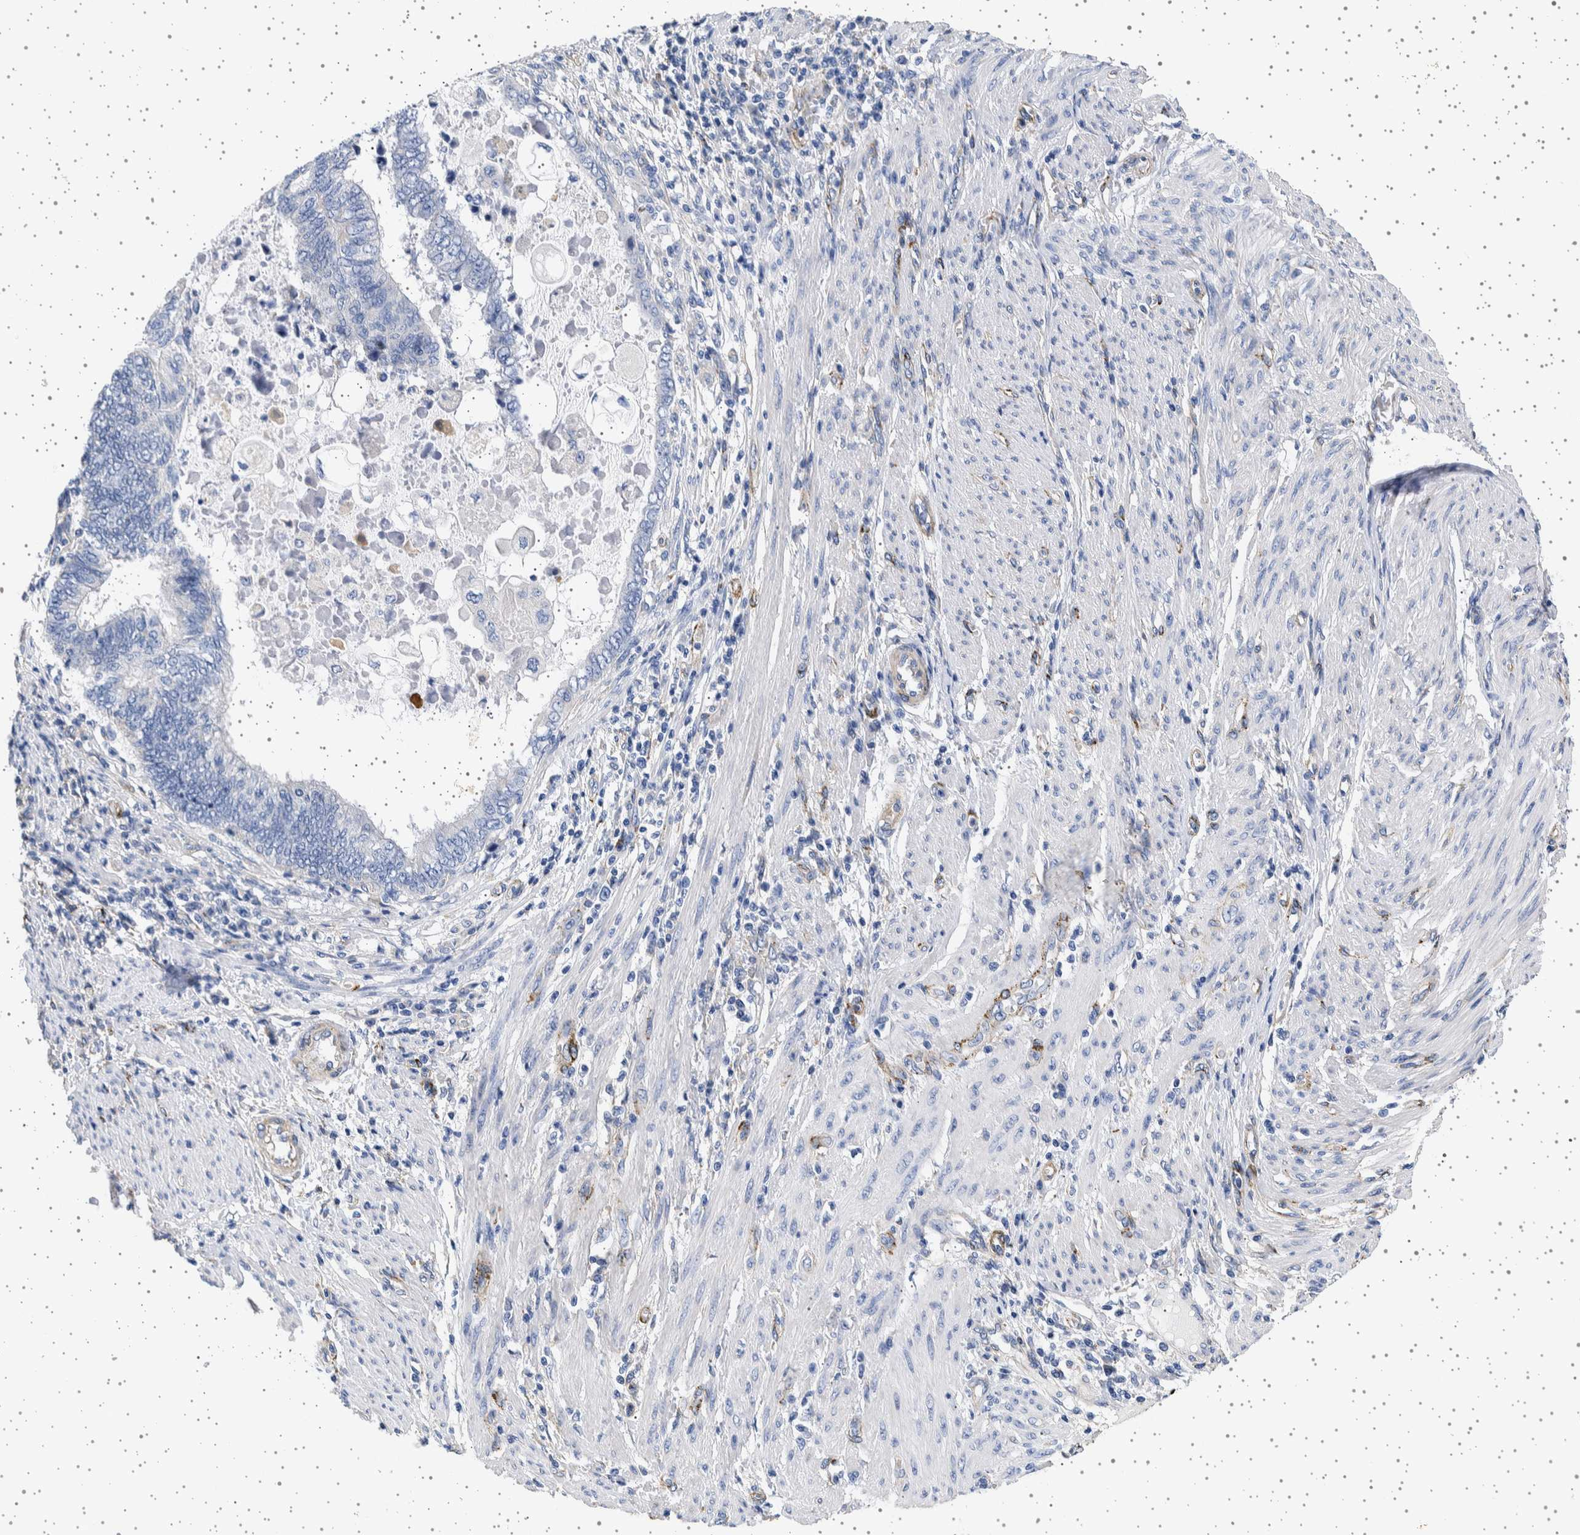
{"staining": {"intensity": "negative", "quantity": "none", "location": "none"}, "tissue": "endometrial cancer", "cell_type": "Tumor cells", "image_type": "cancer", "snomed": [{"axis": "morphology", "description": "Adenocarcinoma, NOS"}, {"axis": "topography", "description": "Uterus"}, {"axis": "topography", "description": "Endometrium"}], "caption": "High magnification brightfield microscopy of endometrial cancer stained with DAB (3,3'-diaminobenzidine) (brown) and counterstained with hematoxylin (blue): tumor cells show no significant staining.", "gene": "SEPTIN4", "patient": {"sex": "female", "age": 70}}